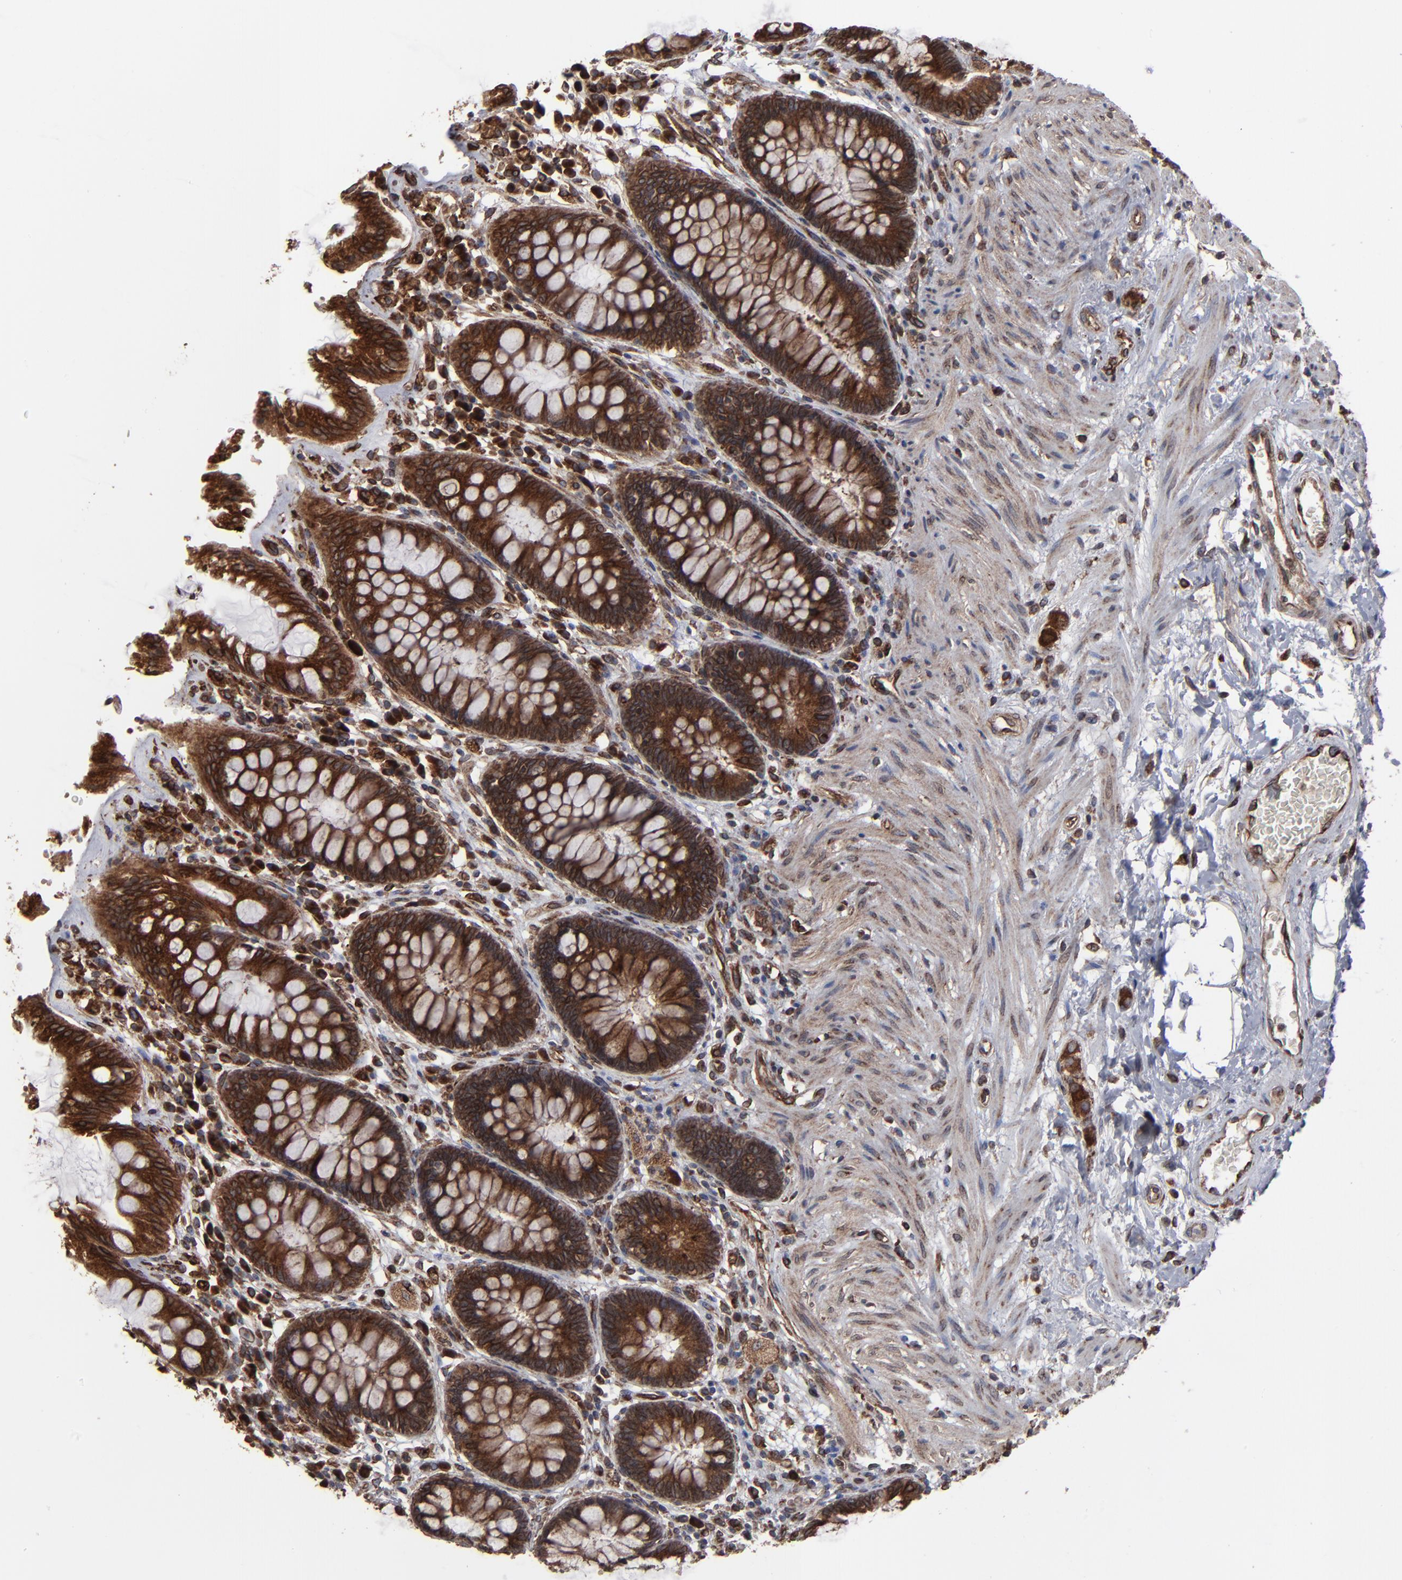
{"staining": {"intensity": "strong", "quantity": ">75%", "location": "cytoplasmic/membranous"}, "tissue": "rectum", "cell_type": "Glandular cells", "image_type": "normal", "snomed": [{"axis": "morphology", "description": "Normal tissue, NOS"}, {"axis": "topography", "description": "Rectum"}], "caption": "Protein staining of benign rectum exhibits strong cytoplasmic/membranous positivity in about >75% of glandular cells.", "gene": "CNIH1", "patient": {"sex": "female", "age": 46}}